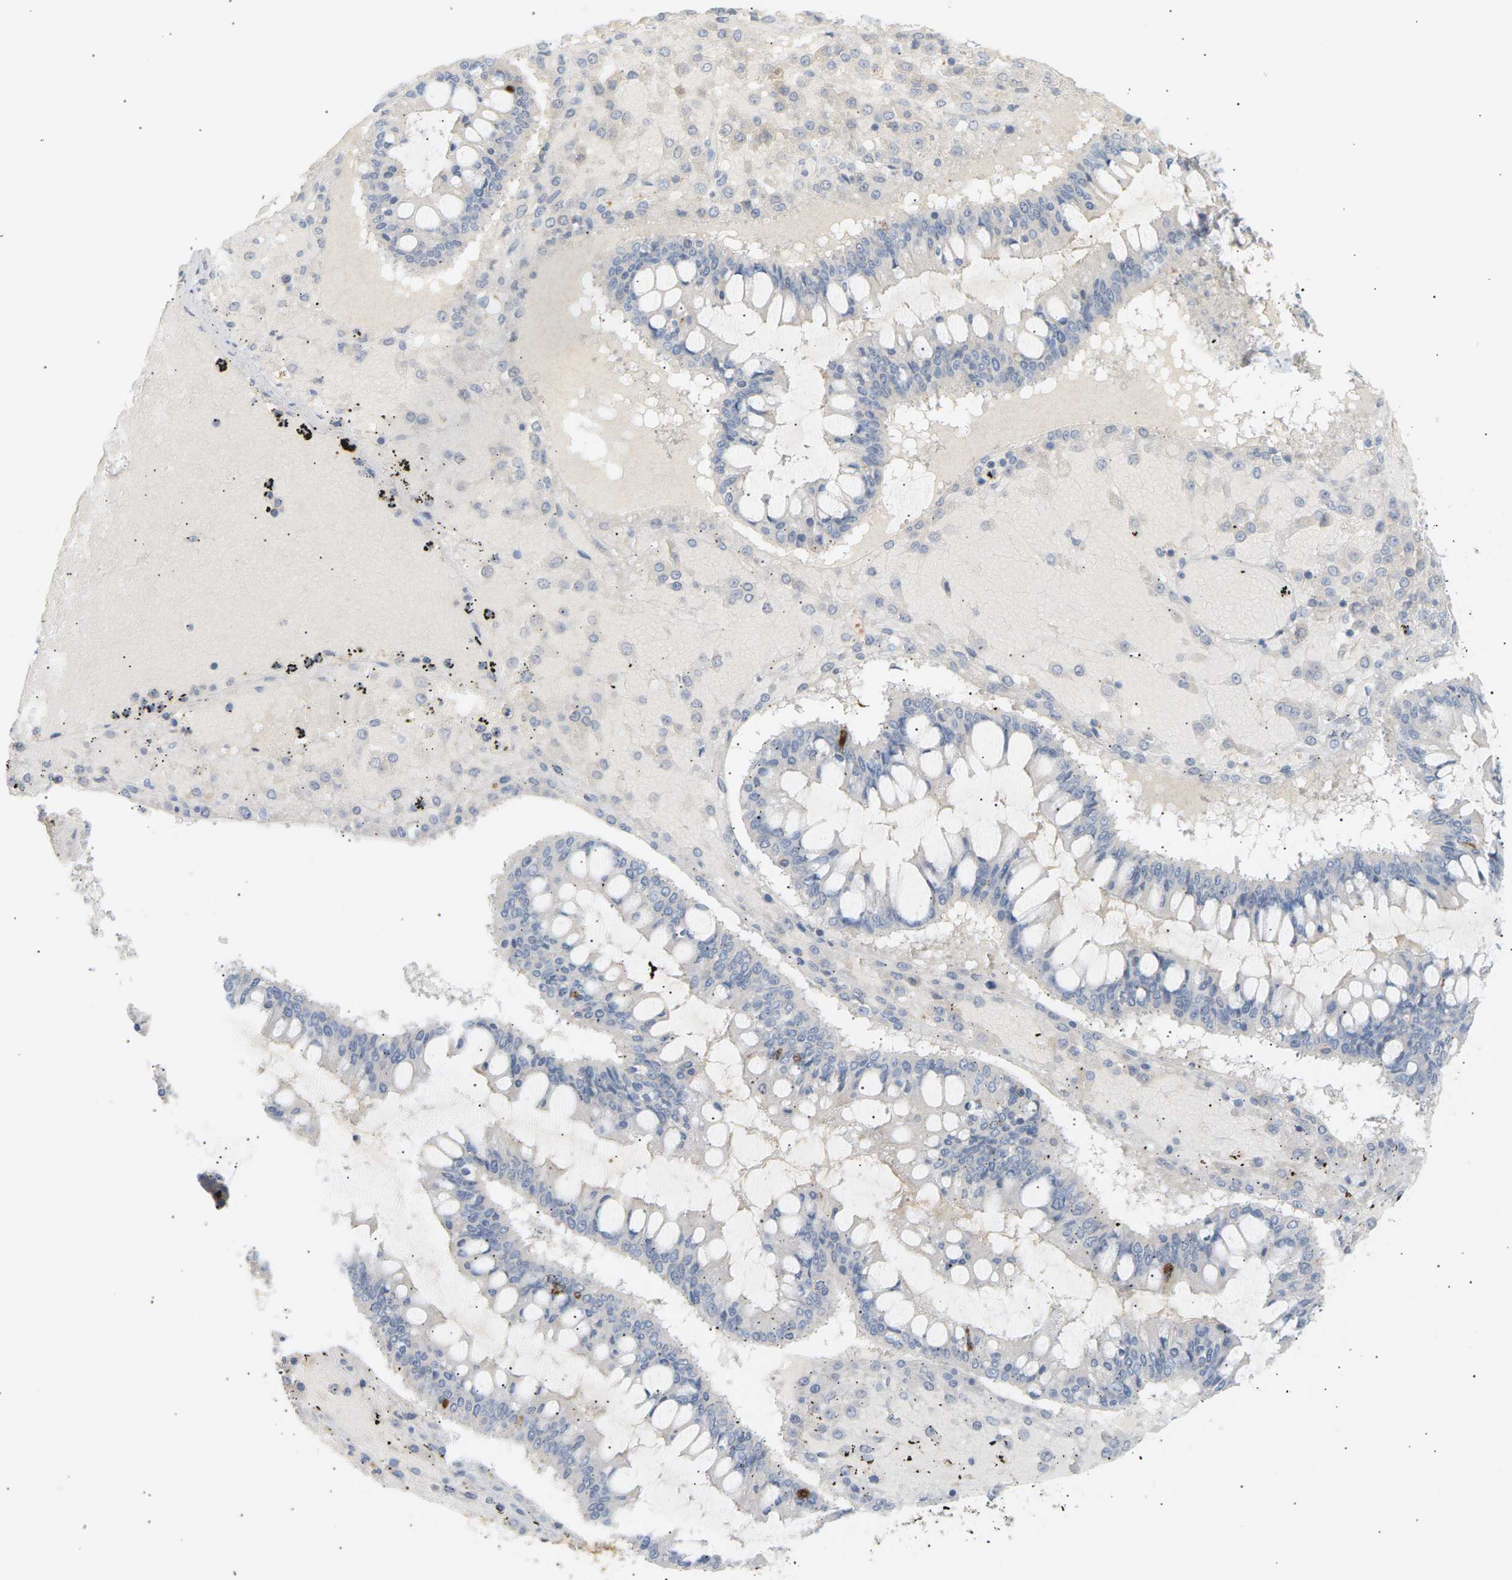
{"staining": {"intensity": "negative", "quantity": "none", "location": "none"}, "tissue": "ovarian cancer", "cell_type": "Tumor cells", "image_type": "cancer", "snomed": [{"axis": "morphology", "description": "Cystadenocarcinoma, mucinous, NOS"}, {"axis": "topography", "description": "Ovary"}], "caption": "Ovarian cancer (mucinous cystadenocarcinoma) stained for a protein using IHC exhibits no staining tumor cells.", "gene": "CLU", "patient": {"sex": "female", "age": 73}}